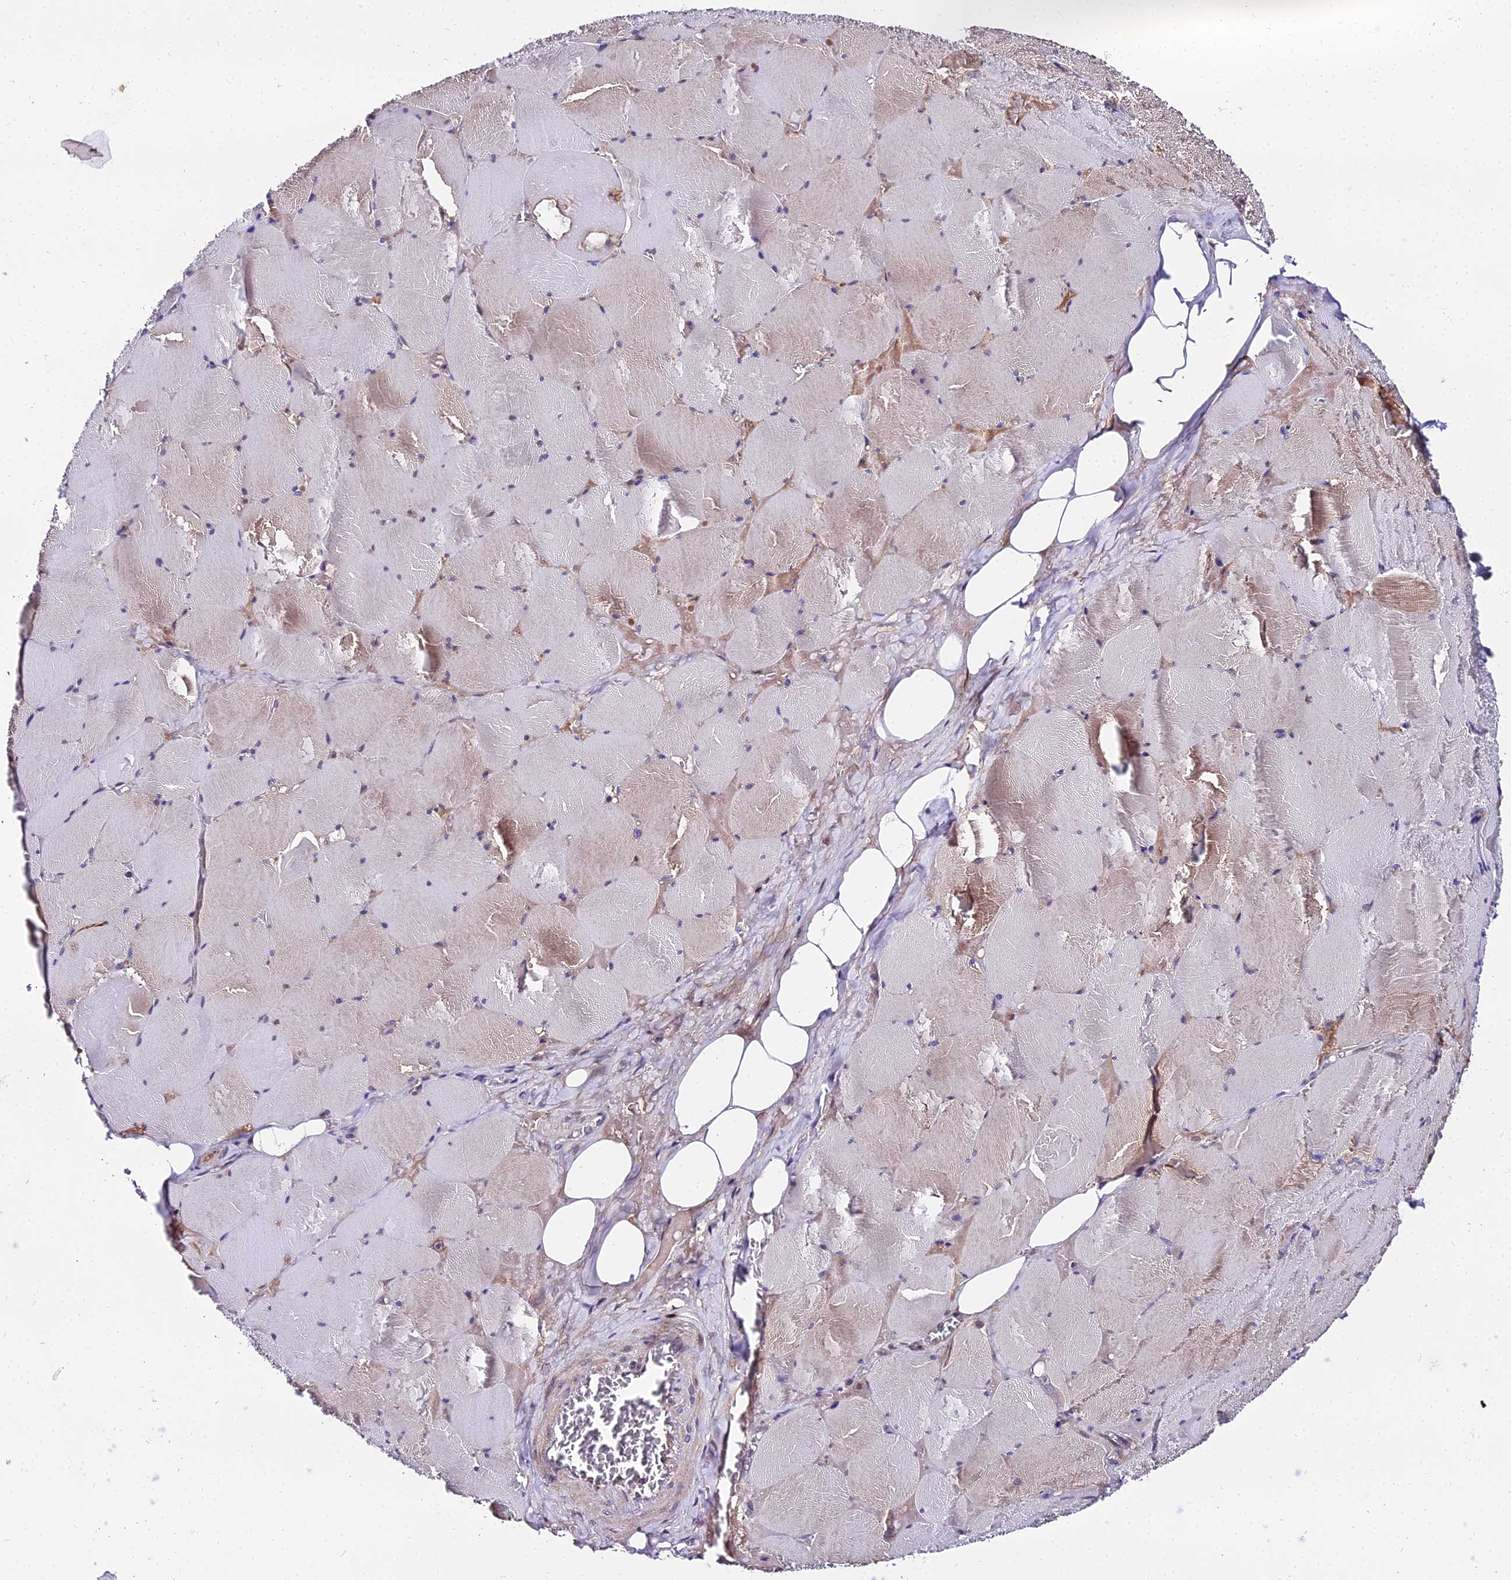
{"staining": {"intensity": "weak", "quantity": "<25%", "location": "cytoplasmic/membranous"}, "tissue": "skeletal muscle", "cell_type": "Myocytes", "image_type": "normal", "snomed": [{"axis": "morphology", "description": "Normal tissue, NOS"}, {"axis": "topography", "description": "Skeletal muscle"}, {"axis": "topography", "description": "Head-Neck"}], "caption": "Photomicrograph shows no significant protein positivity in myocytes of unremarkable skeletal muscle.", "gene": "TRIML2", "patient": {"sex": "male", "age": 66}}